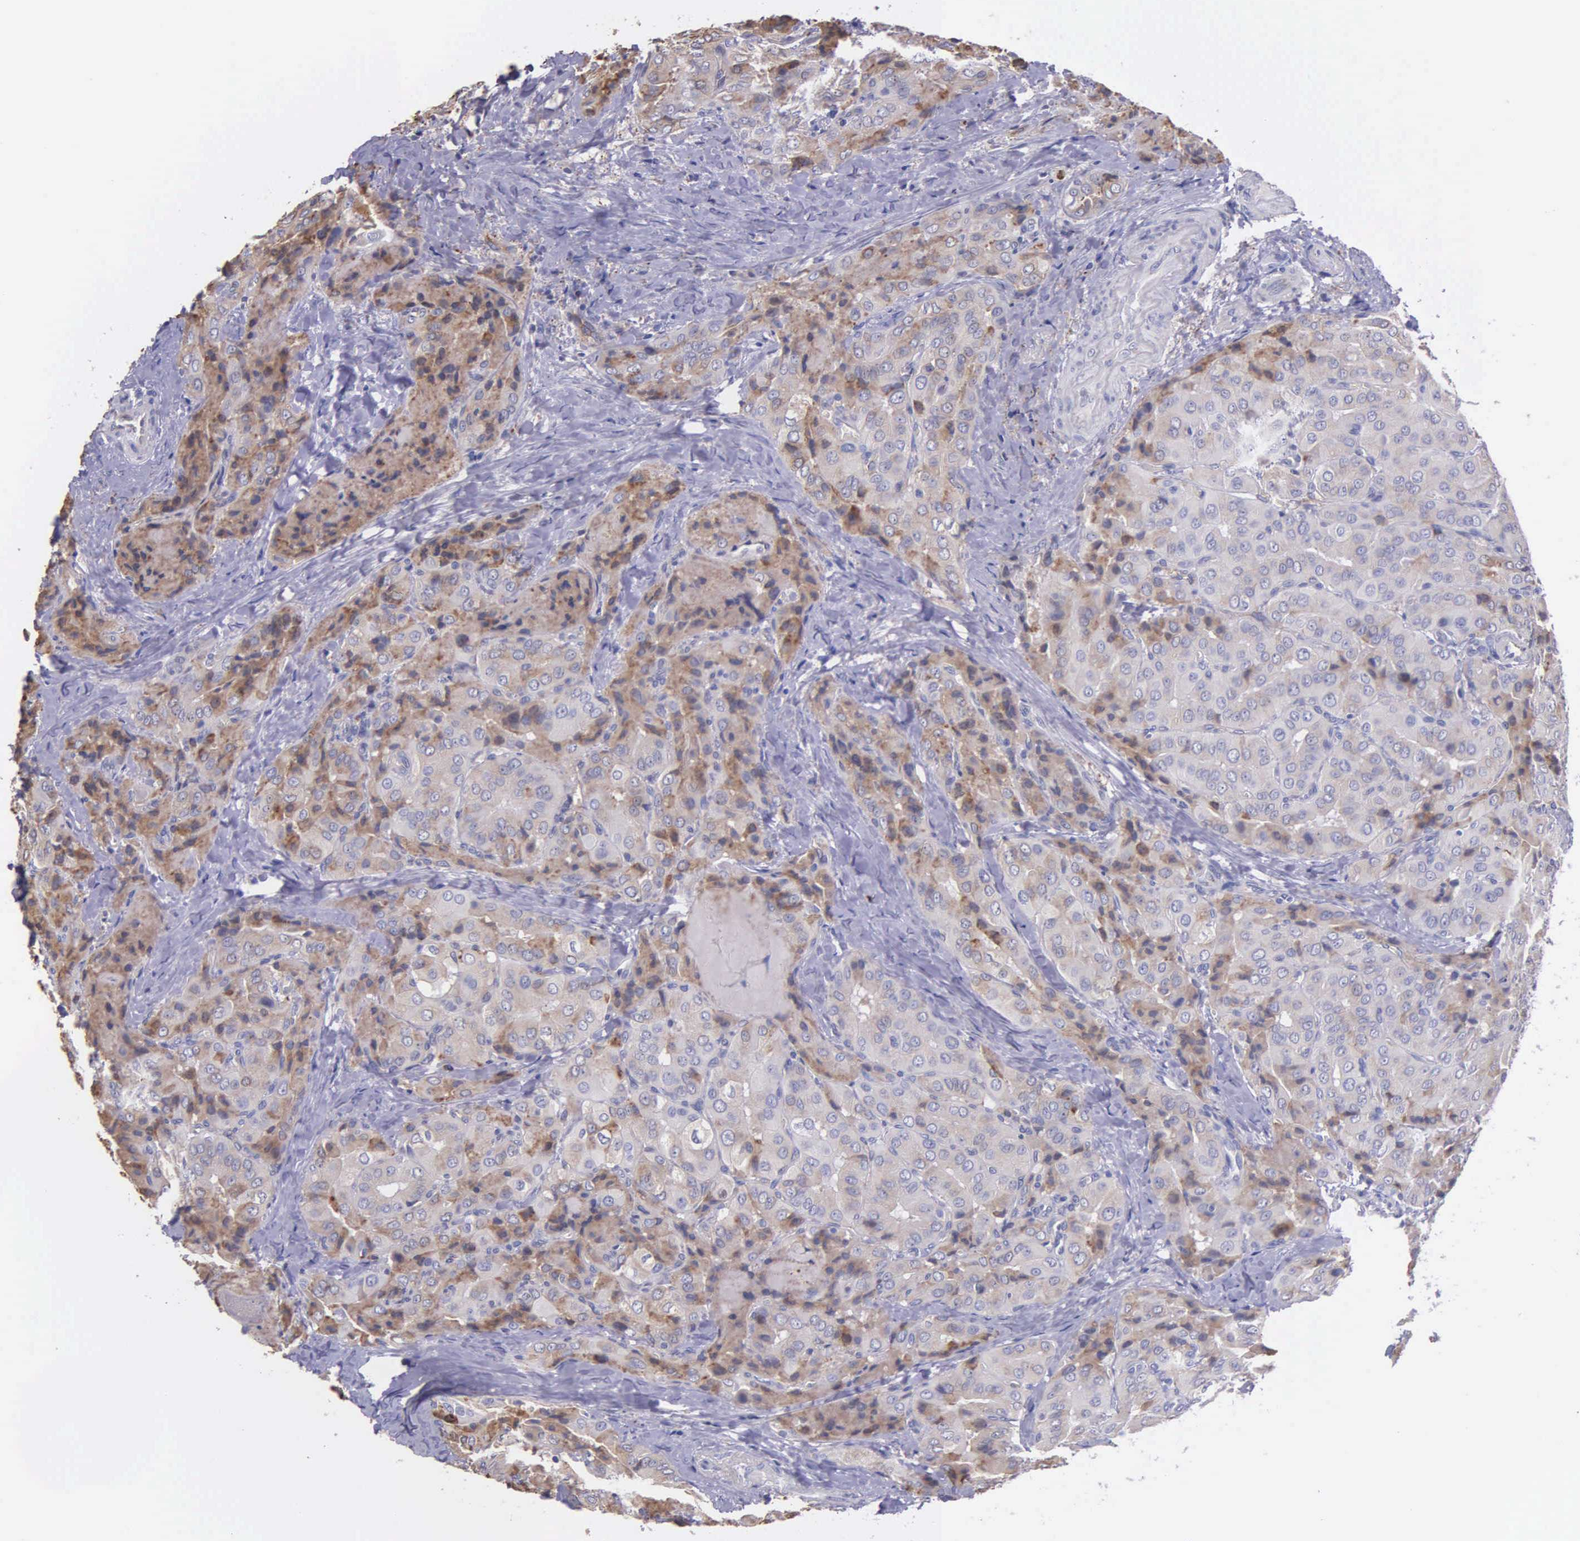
{"staining": {"intensity": "moderate", "quantity": "<25%", "location": "cytoplasmic/membranous"}, "tissue": "thyroid cancer", "cell_type": "Tumor cells", "image_type": "cancer", "snomed": [{"axis": "morphology", "description": "Papillary adenocarcinoma, NOS"}, {"axis": "topography", "description": "Thyroid gland"}], "caption": "Thyroid papillary adenocarcinoma tissue reveals moderate cytoplasmic/membranous positivity in approximately <25% of tumor cells, visualized by immunohistochemistry. Ihc stains the protein in brown and the nuclei are stained blue.", "gene": "ZC3H12B", "patient": {"sex": "female", "age": 71}}